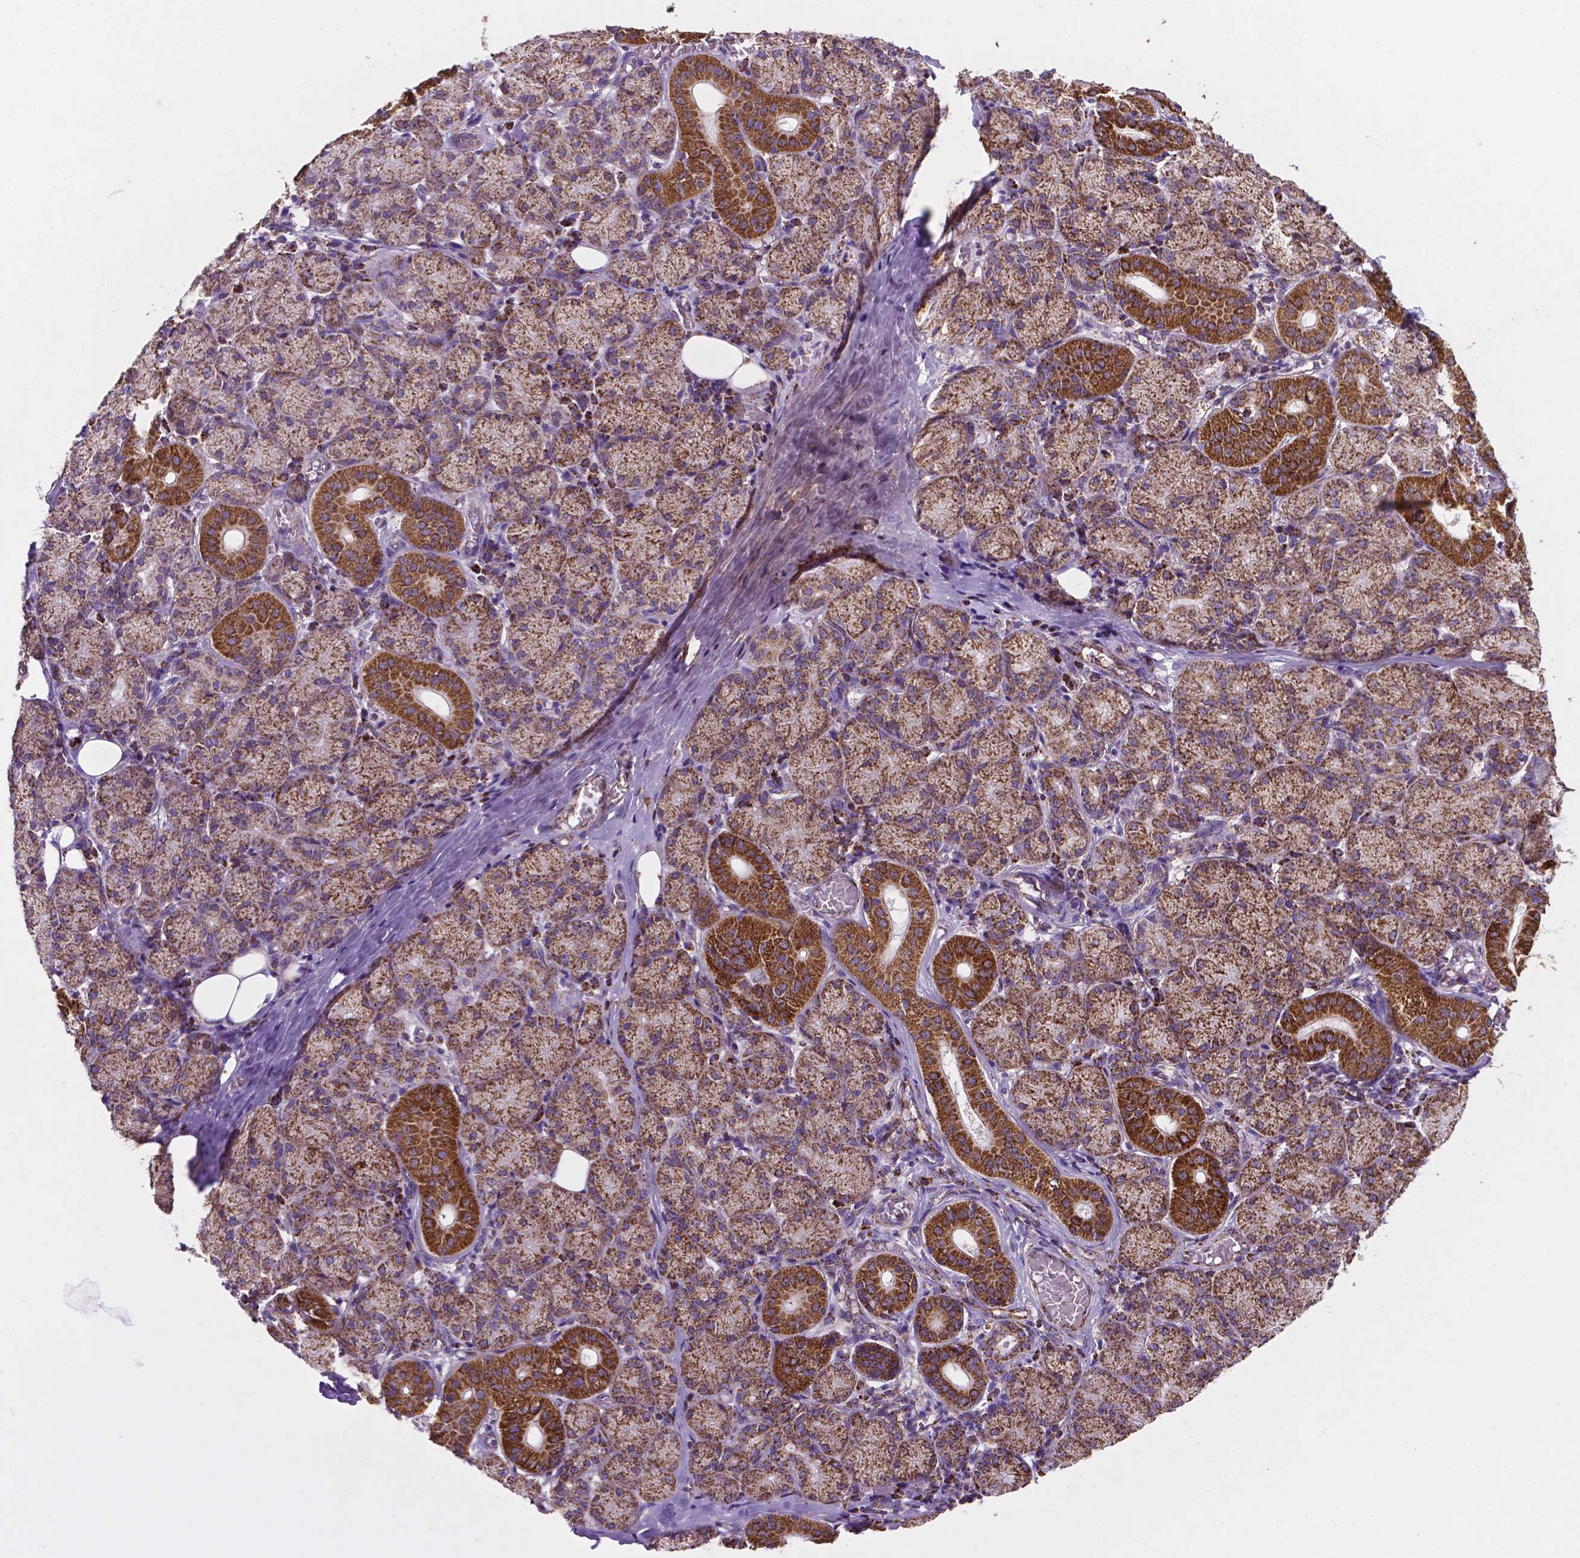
{"staining": {"intensity": "strong", "quantity": ">75%", "location": "cytoplasmic/membranous"}, "tissue": "salivary gland", "cell_type": "Glandular cells", "image_type": "normal", "snomed": [{"axis": "morphology", "description": "Normal tissue, NOS"}, {"axis": "topography", "description": "Salivary gland"}, {"axis": "topography", "description": "Peripheral nerve tissue"}], "caption": "Strong cytoplasmic/membranous staining for a protein is seen in approximately >75% of glandular cells of normal salivary gland using immunohistochemistry.", "gene": "HSPD1", "patient": {"sex": "female", "age": 24}}